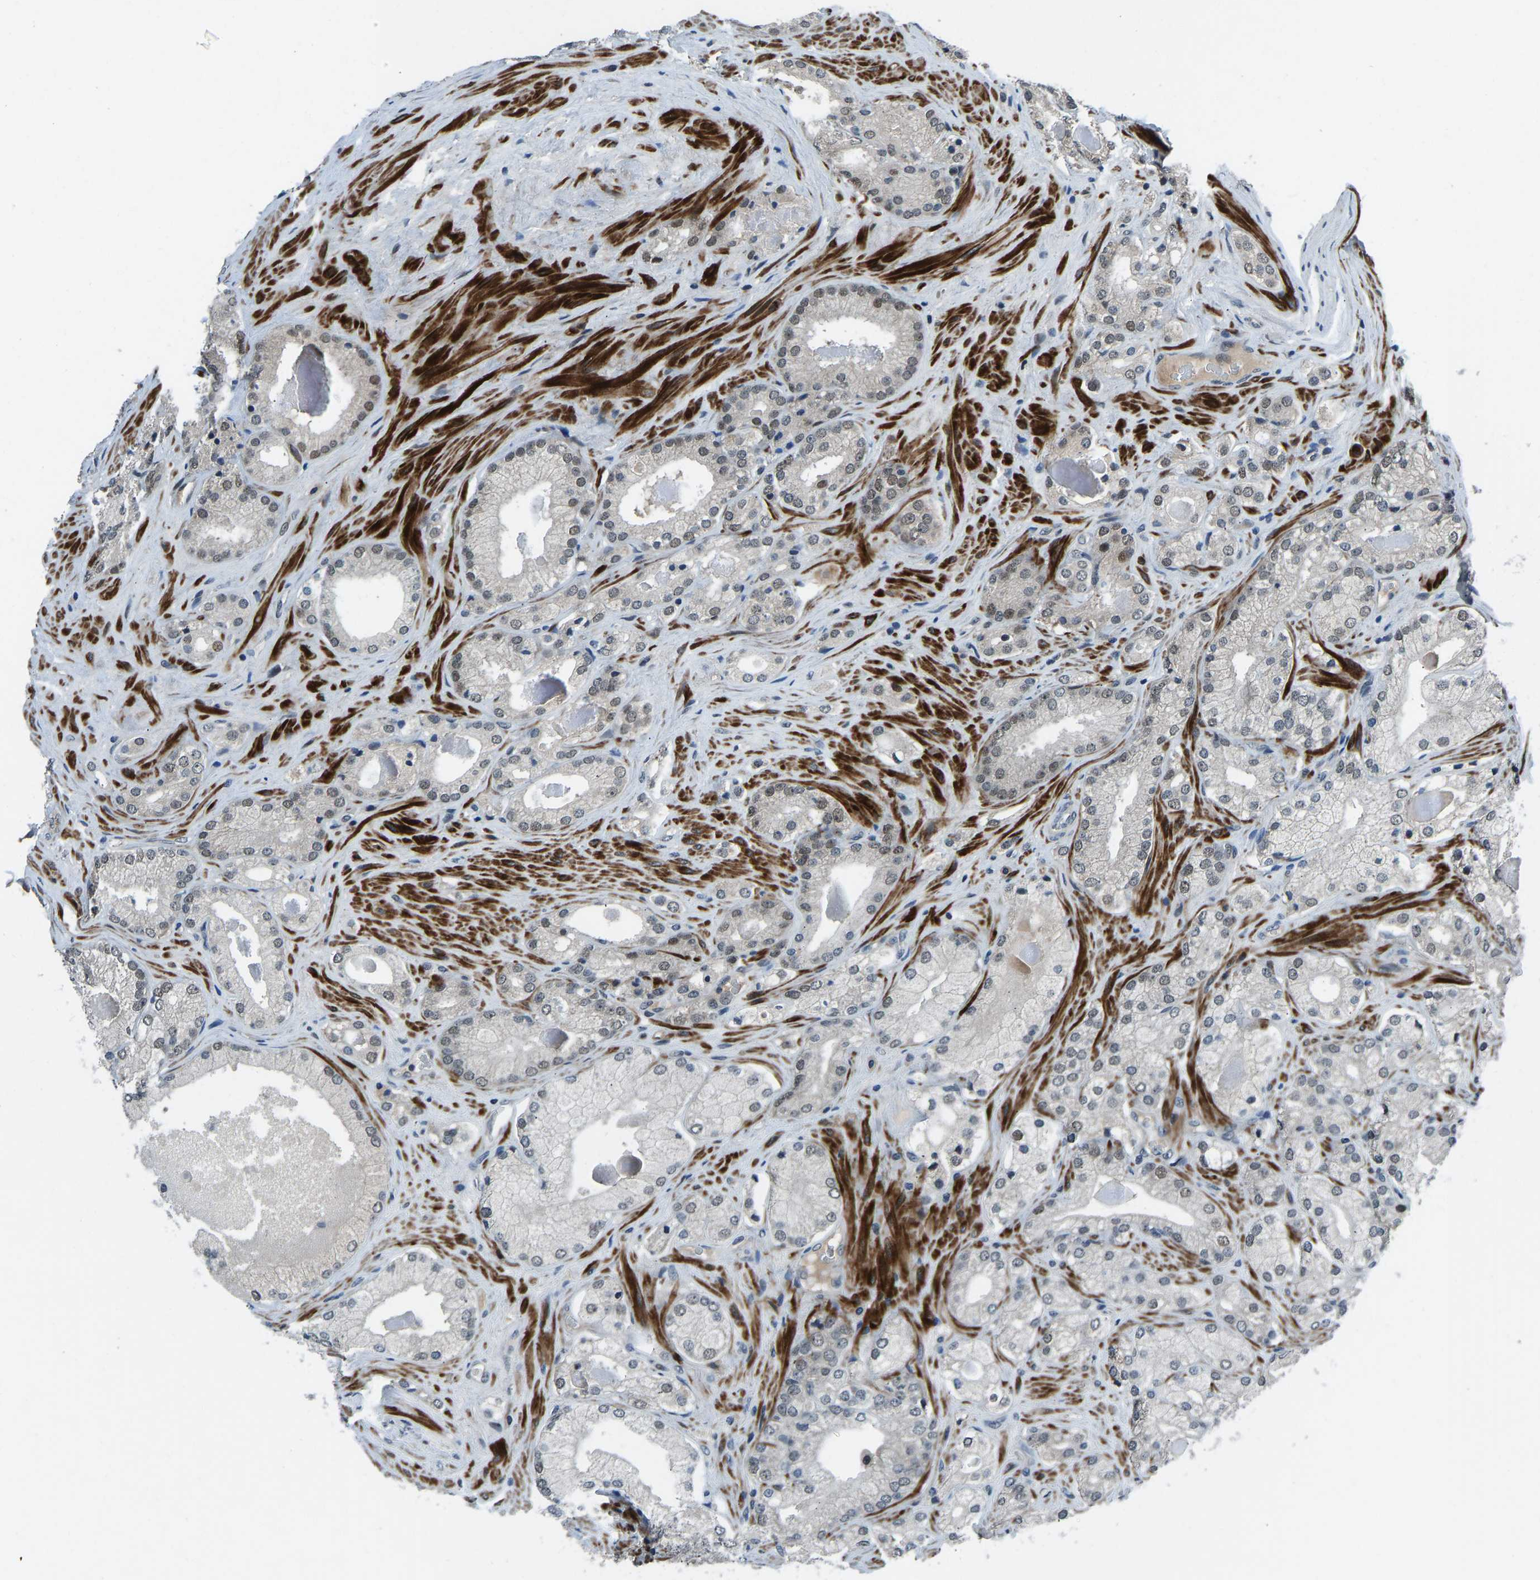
{"staining": {"intensity": "weak", "quantity": "<25%", "location": "nuclear"}, "tissue": "prostate cancer", "cell_type": "Tumor cells", "image_type": "cancer", "snomed": [{"axis": "morphology", "description": "Adenocarcinoma, Low grade"}, {"axis": "topography", "description": "Prostate"}], "caption": "Tumor cells are negative for protein expression in human prostate adenocarcinoma (low-grade).", "gene": "RLIM", "patient": {"sex": "male", "age": 65}}